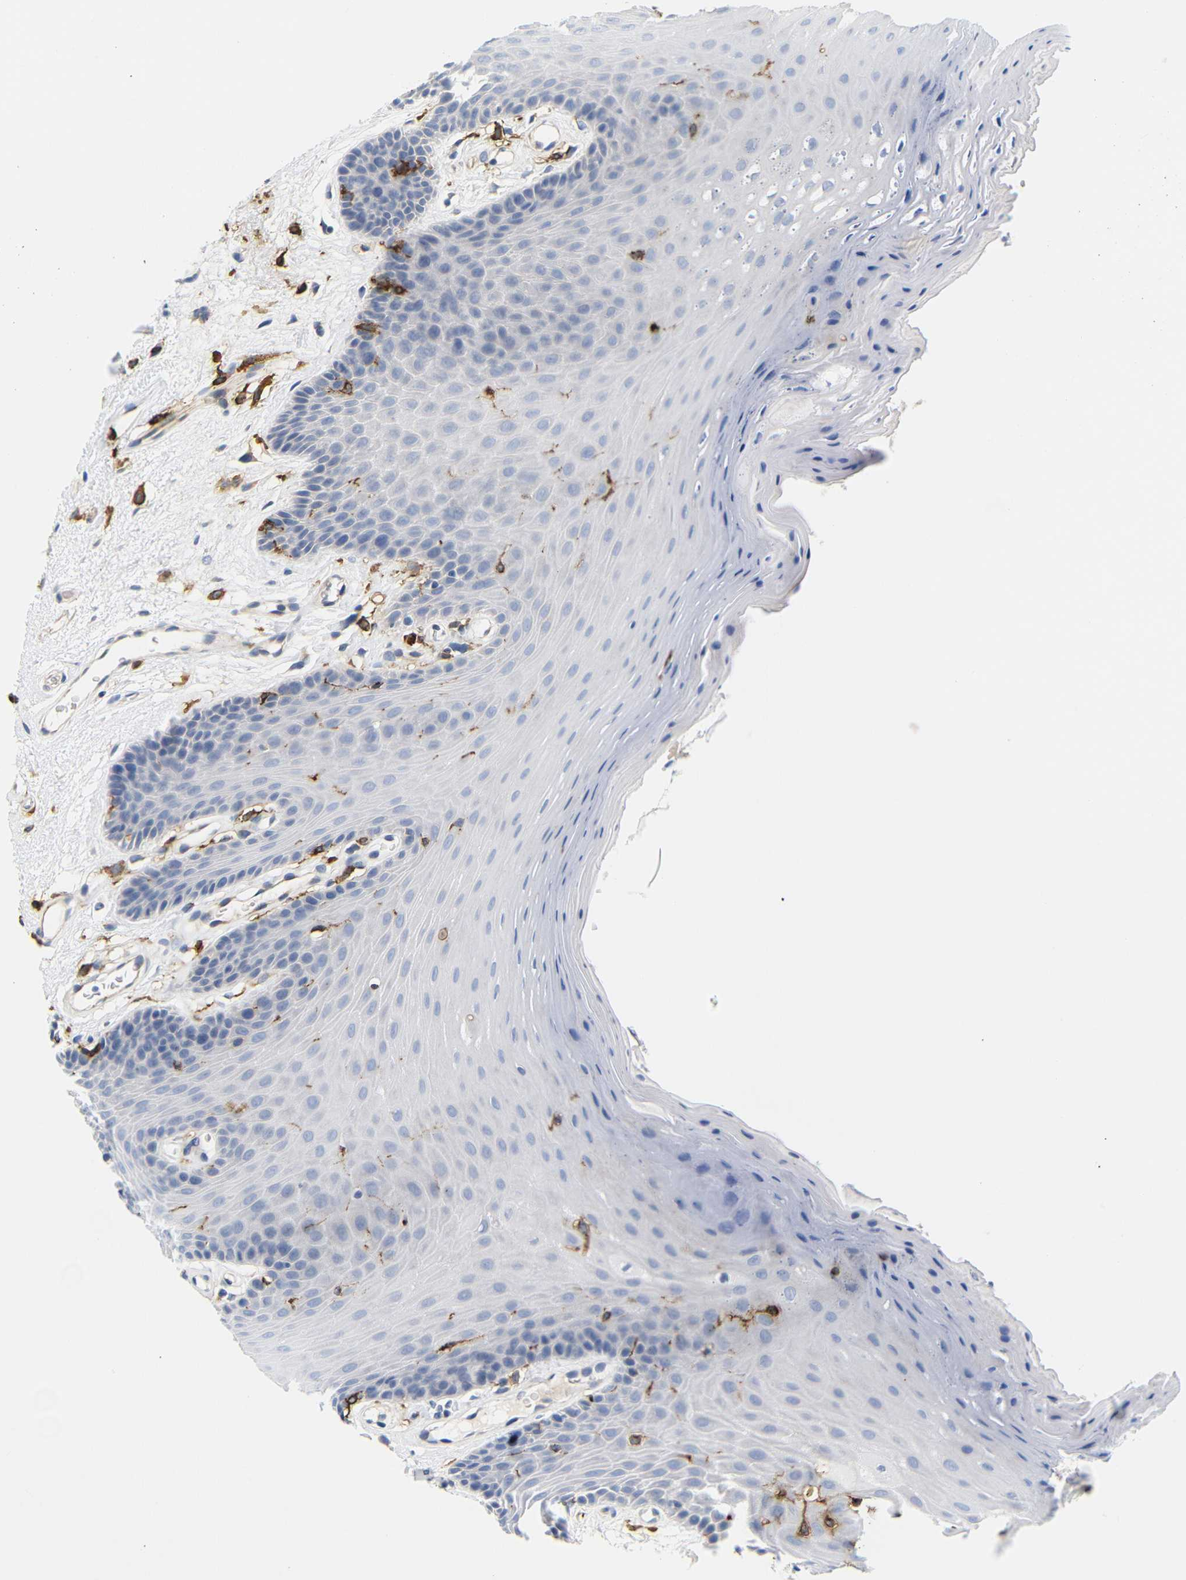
{"staining": {"intensity": "weak", "quantity": "<25%", "location": "cytoplasmic/membranous"}, "tissue": "oral mucosa", "cell_type": "Squamous epithelial cells", "image_type": "normal", "snomed": [{"axis": "morphology", "description": "Normal tissue, NOS"}, {"axis": "morphology", "description": "Squamous cell carcinoma, NOS"}, {"axis": "topography", "description": "Skeletal muscle"}, {"axis": "topography", "description": "Adipose tissue"}, {"axis": "topography", "description": "Vascular tissue"}, {"axis": "topography", "description": "Oral tissue"}, {"axis": "topography", "description": "Peripheral nerve tissue"}, {"axis": "topography", "description": "Head-Neck"}], "caption": "Immunohistochemical staining of normal oral mucosa reveals no significant expression in squamous epithelial cells.", "gene": "HLA", "patient": {"sex": "male", "age": 71}}